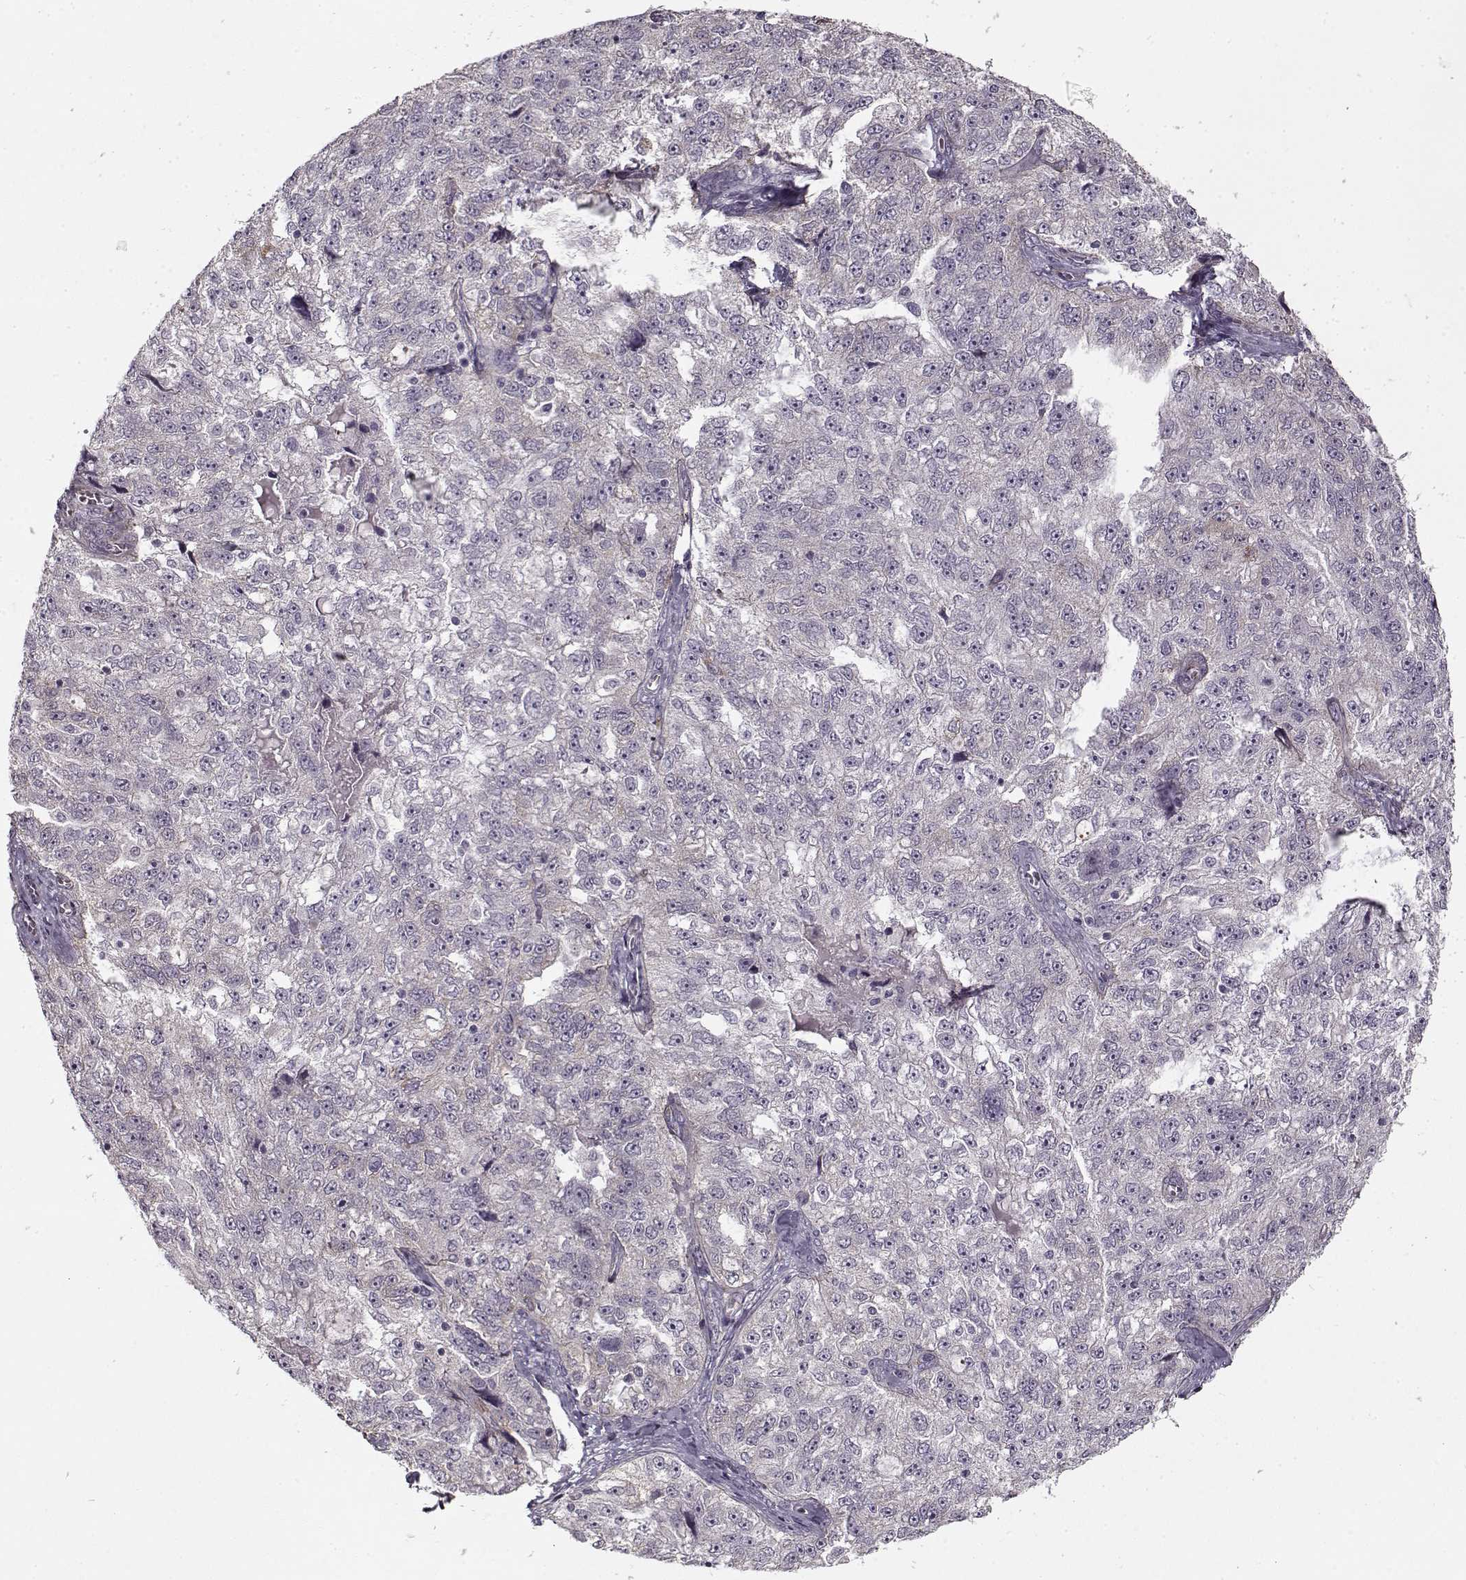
{"staining": {"intensity": "negative", "quantity": "none", "location": "none"}, "tissue": "ovarian cancer", "cell_type": "Tumor cells", "image_type": "cancer", "snomed": [{"axis": "morphology", "description": "Cystadenocarcinoma, serous, NOS"}, {"axis": "topography", "description": "Ovary"}], "caption": "Histopathology image shows no protein positivity in tumor cells of ovarian cancer tissue.", "gene": "LAMB2", "patient": {"sex": "female", "age": 51}}